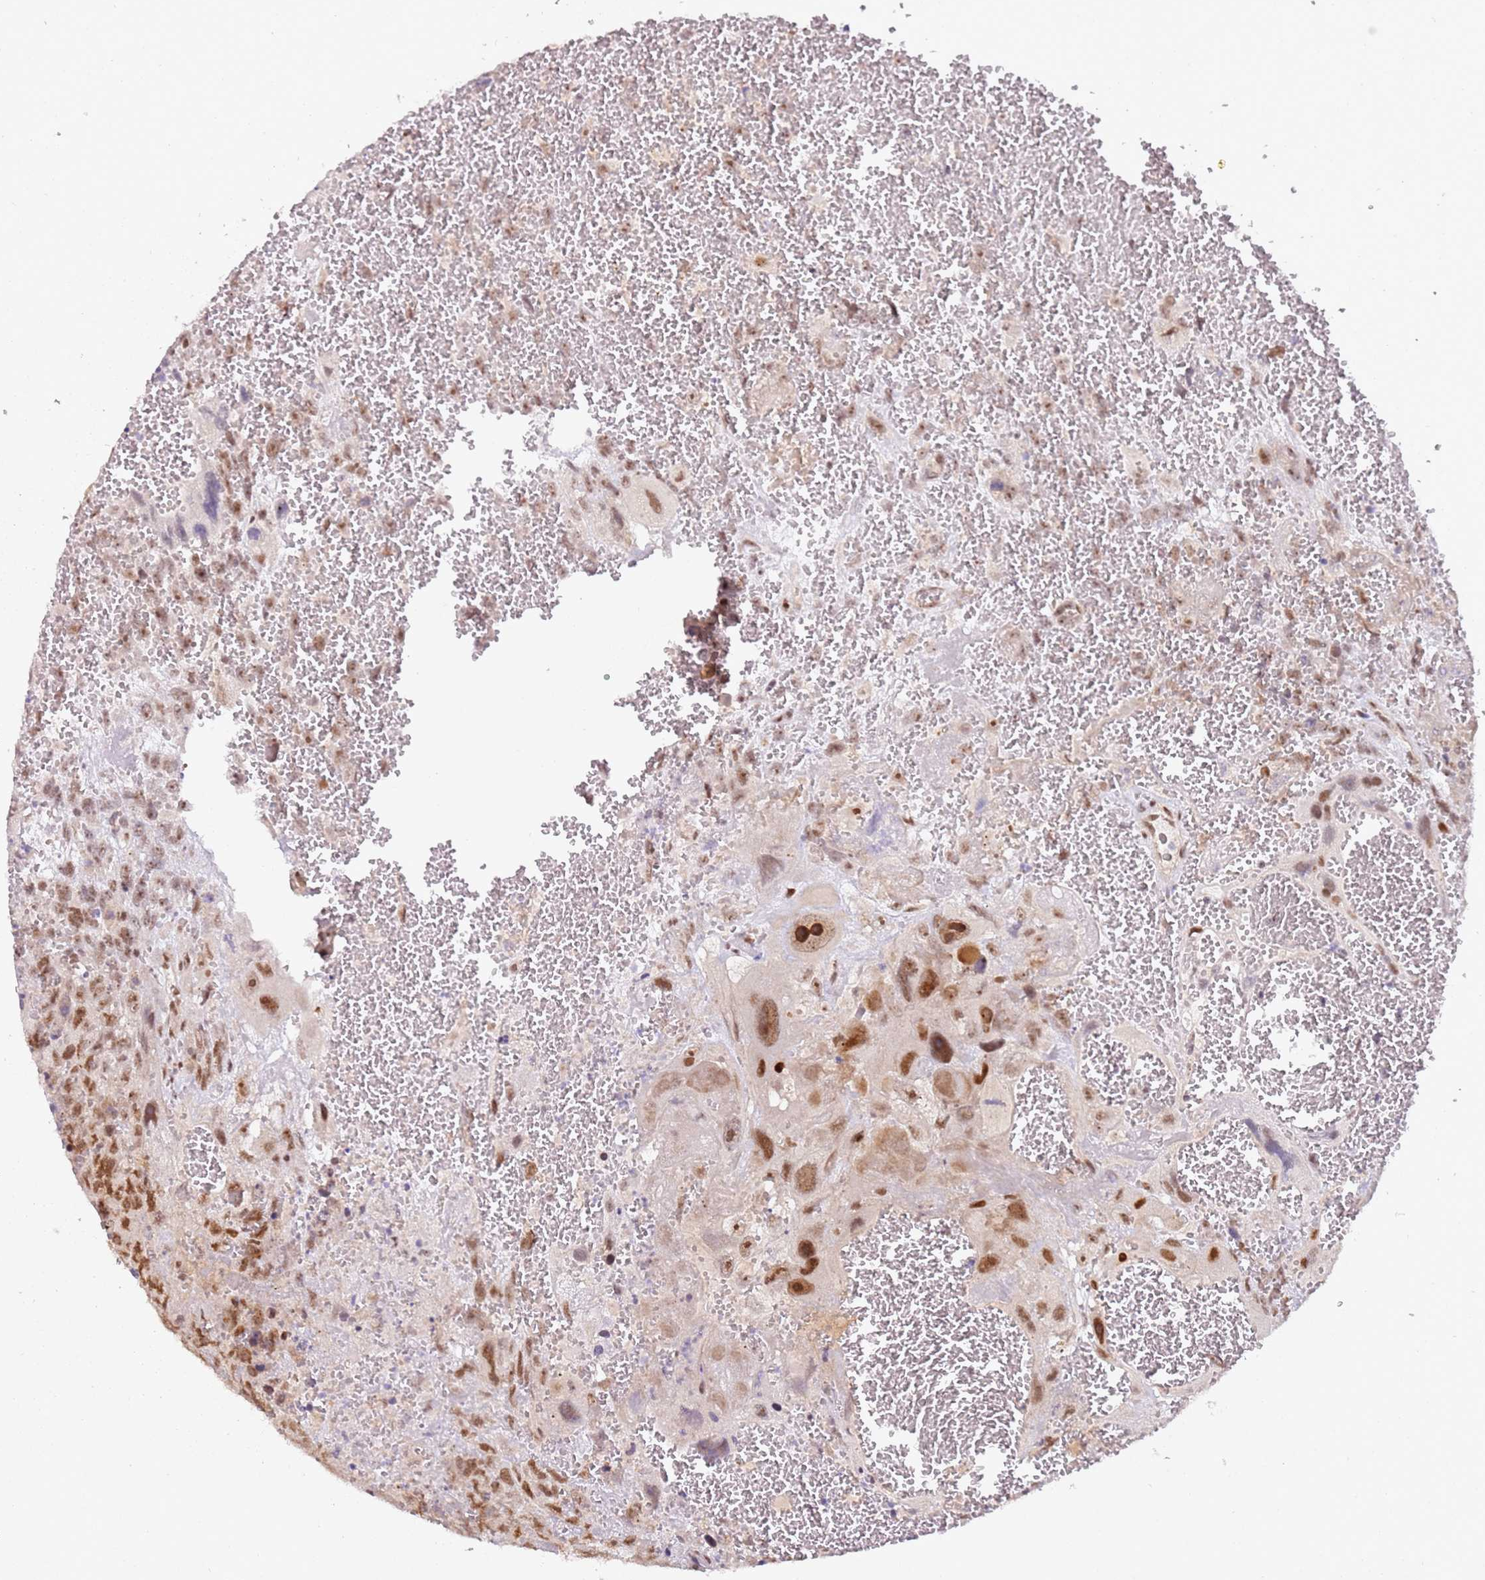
{"staining": {"intensity": "moderate", "quantity": ">75%", "location": "nuclear"}, "tissue": "testis cancer", "cell_type": "Tumor cells", "image_type": "cancer", "snomed": [{"axis": "morphology", "description": "Carcinoma, Embryonal, NOS"}, {"axis": "topography", "description": "Testis"}], "caption": "Moderate nuclear expression is appreciated in approximately >75% of tumor cells in testis embryonal carcinoma.", "gene": "LGALSL", "patient": {"sex": "male", "age": 28}}